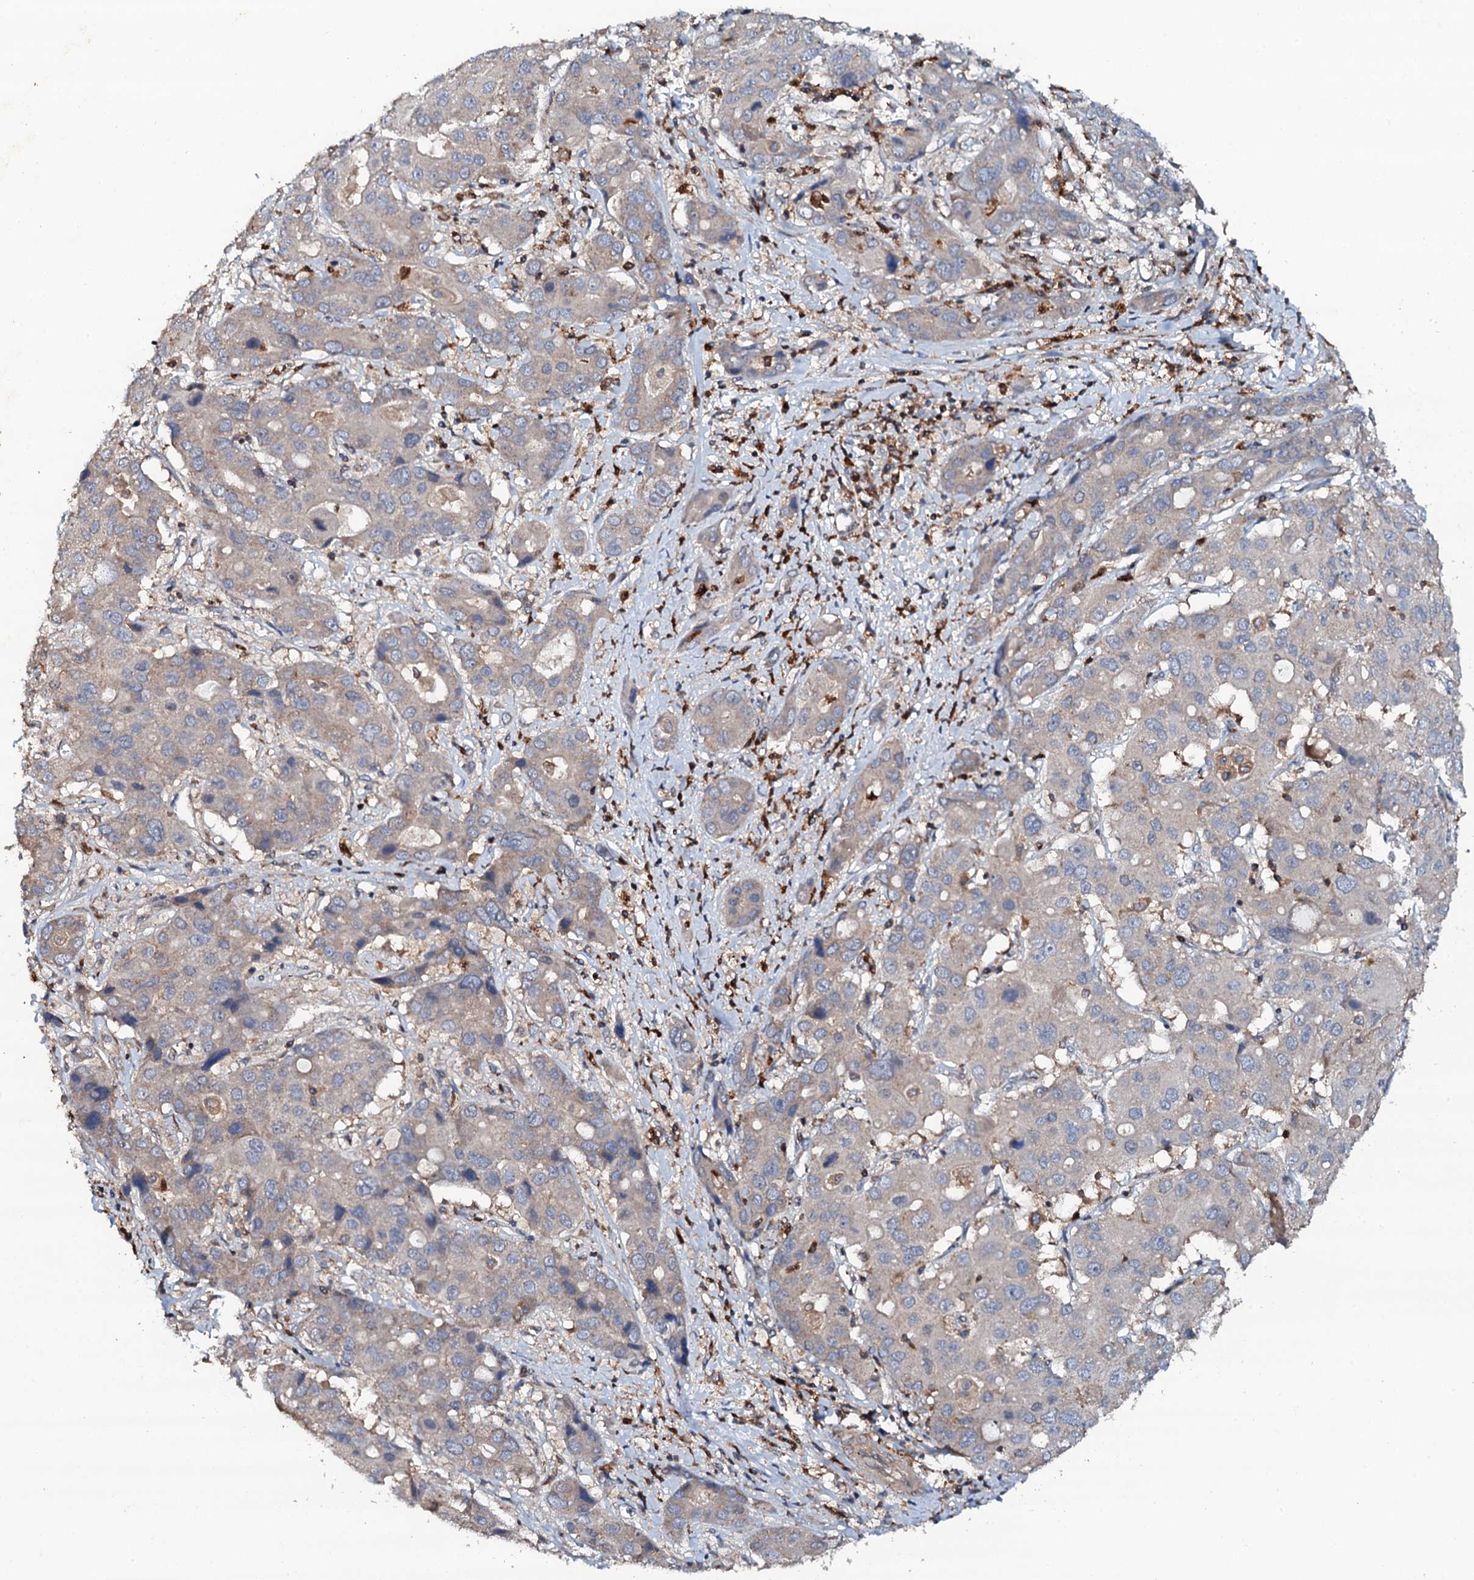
{"staining": {"intensity": "weak", "quantity": "<25%", "location": "cytoplasmic/membranous"}, "tissue": "liver cancer", "cell_type": "Tumor cells", "image_type": "cancer", "snomed": [{"axis": "morphology", "description": "Cholangiocarcinoma"}, {"axis": "topography", "description": "Liver"}], "caption": "DAB (3,3'-diaminobenzidine) immunohistochemical staining of cholangiocarcinoma (liver) displays no significant positivity in tumor cells.", "gene": "GRK2", "patient": {"sex": "male", "age": 67}}